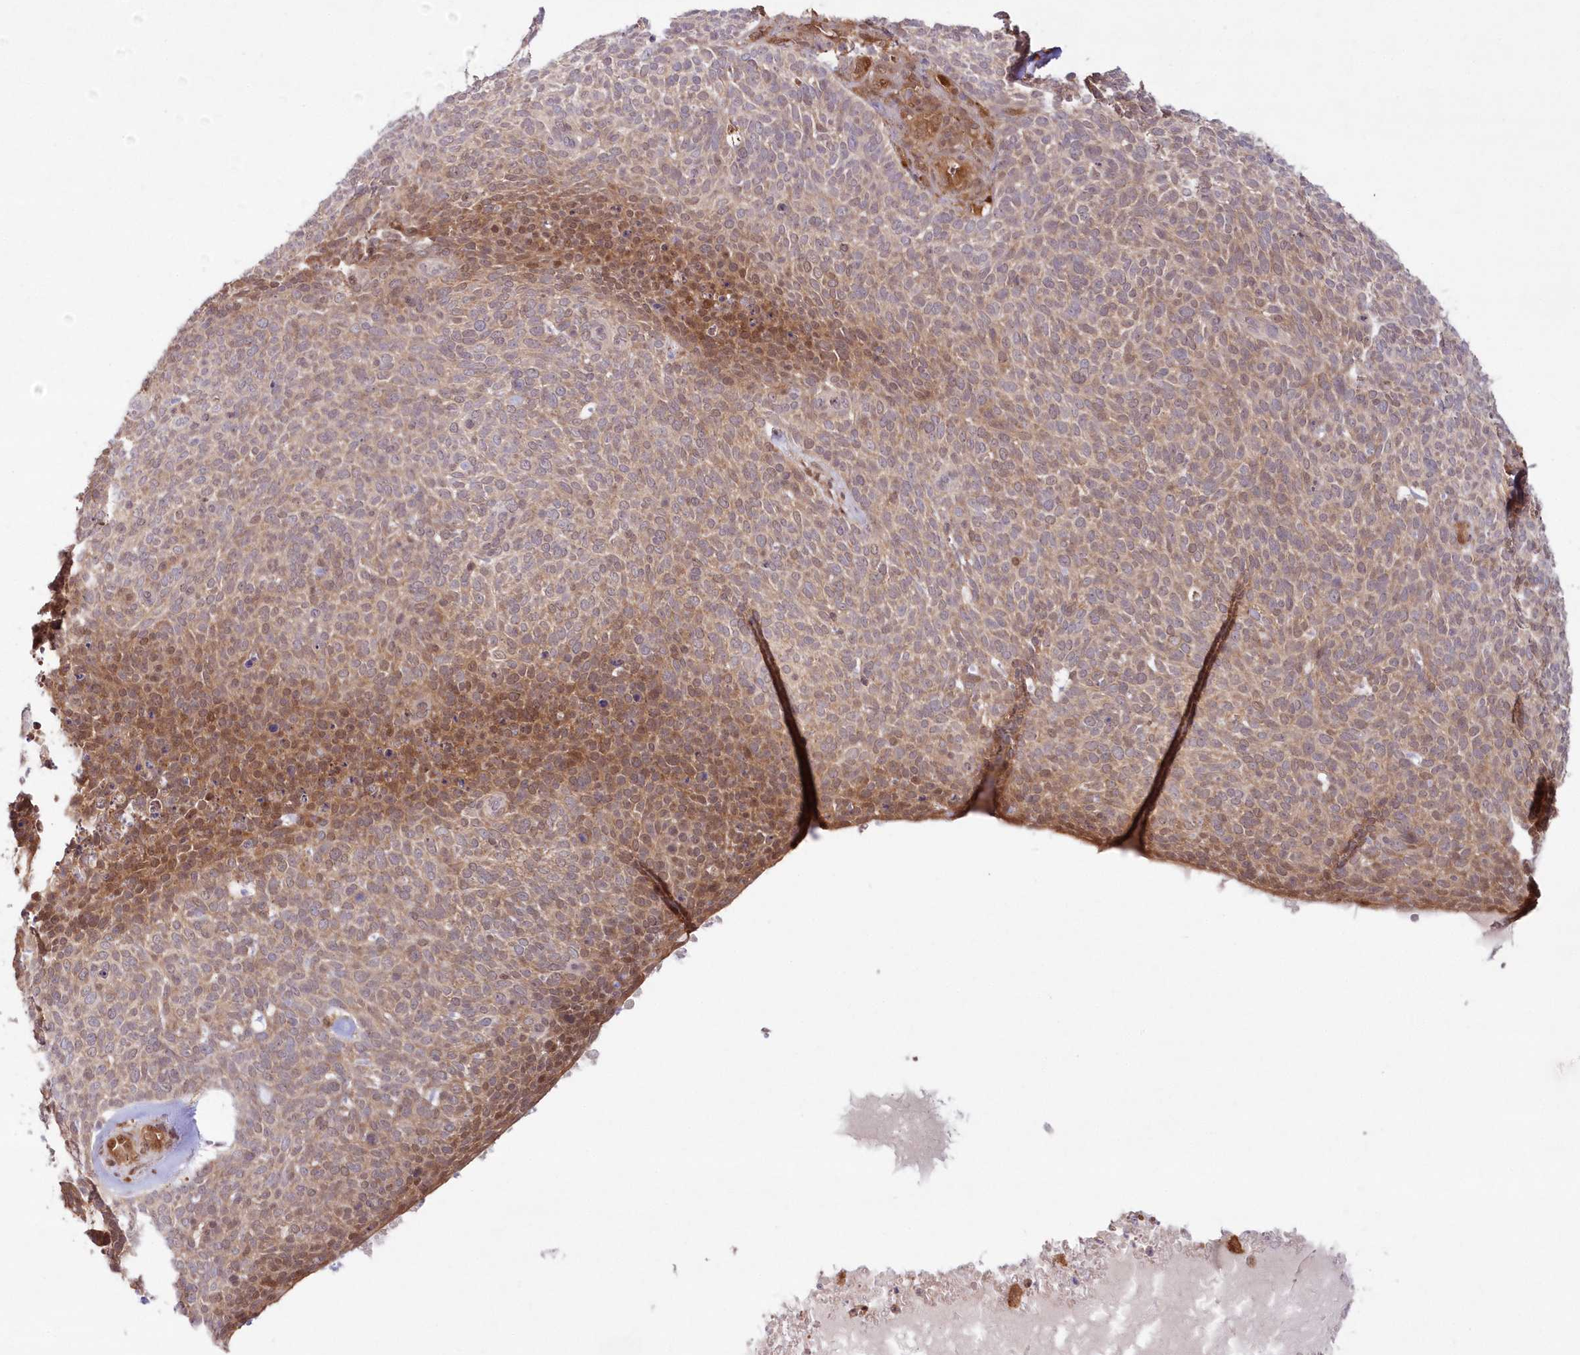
{"staining": {"intensity": "weak", "quantity": "<25%", "location": "nuclear"}, "tissue": "skin cancer", "cell_type": "Tumor cells", "image_type": "cancer", "snomed": [{"axis": "morphology", "description": "Squamous cell carcinoma, NOS"}, {"axis": "topography", "description": "Skin"}], "caption": "High power microscopy histopathology image of an immunohistochemistry (IHC) photomicrograph of skin cancer (squamous cell carcinoma), revealing no significant expression in tumor cells.", "gene": "GBE1", "patient": {"sex": "female", "age": 90}}